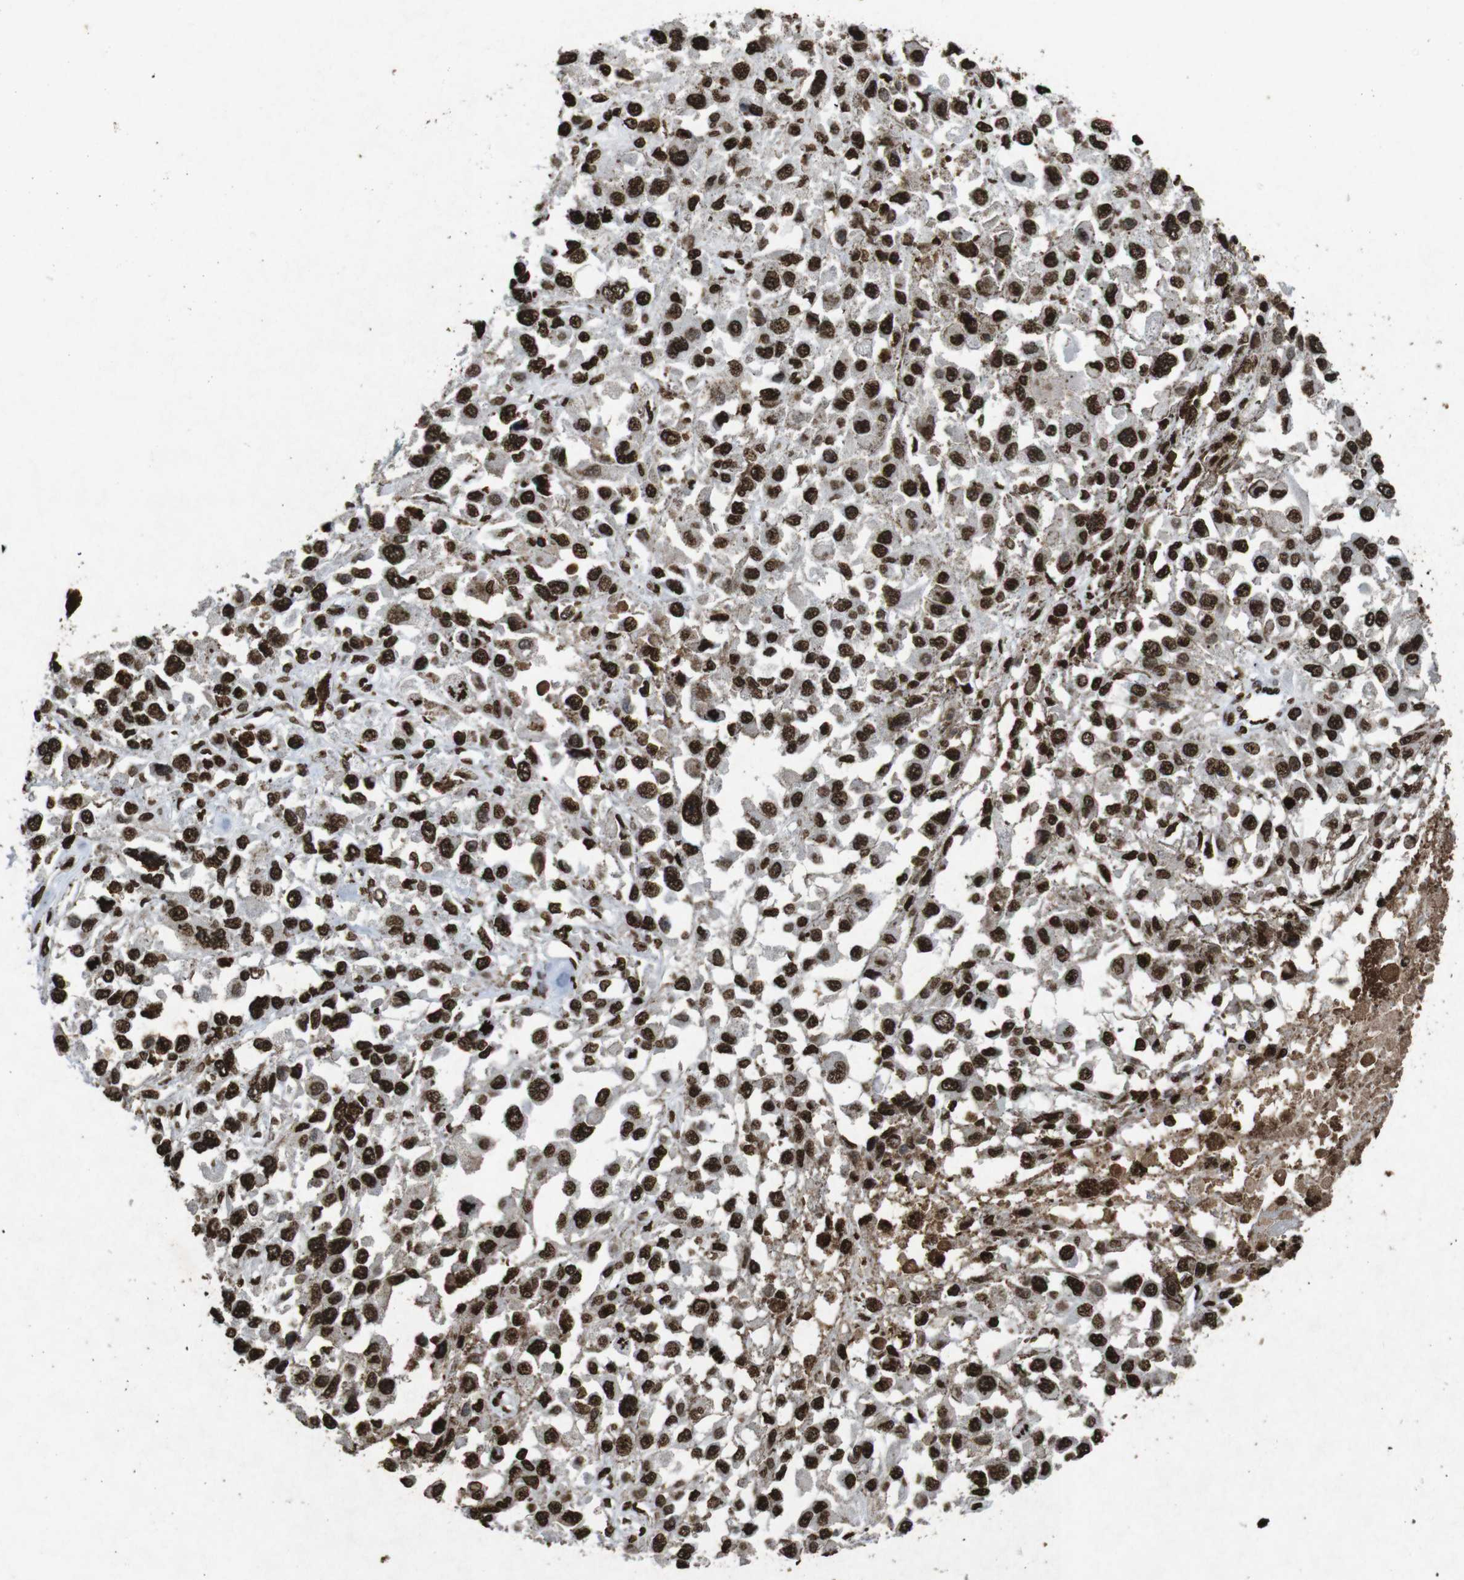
{"staining": {"intensity": "strong", "quantity": ">75%", "location": "nuclear"}, "tissue": "melanoma", "cell_type": "Tumor cells", "image_type": "cancer", "snomed": [{"axis": "morphology", "description": "Malignant melanoma, Metastatic site"}, {"axis": "topography", "description": "Lymph node"}], "caption": "Immunohistochemical staining of human malignant melanoma (metastatic site) exhibits high levels of strong nuclear protein staining in approximately >75% of tumor cells. (Stains: DAB in brown, nuclei in blue, Microscopy: brightfield microscopy at high magnification).", "gene": "MDM2", "patient": {"sex": "male", "age": 59}}